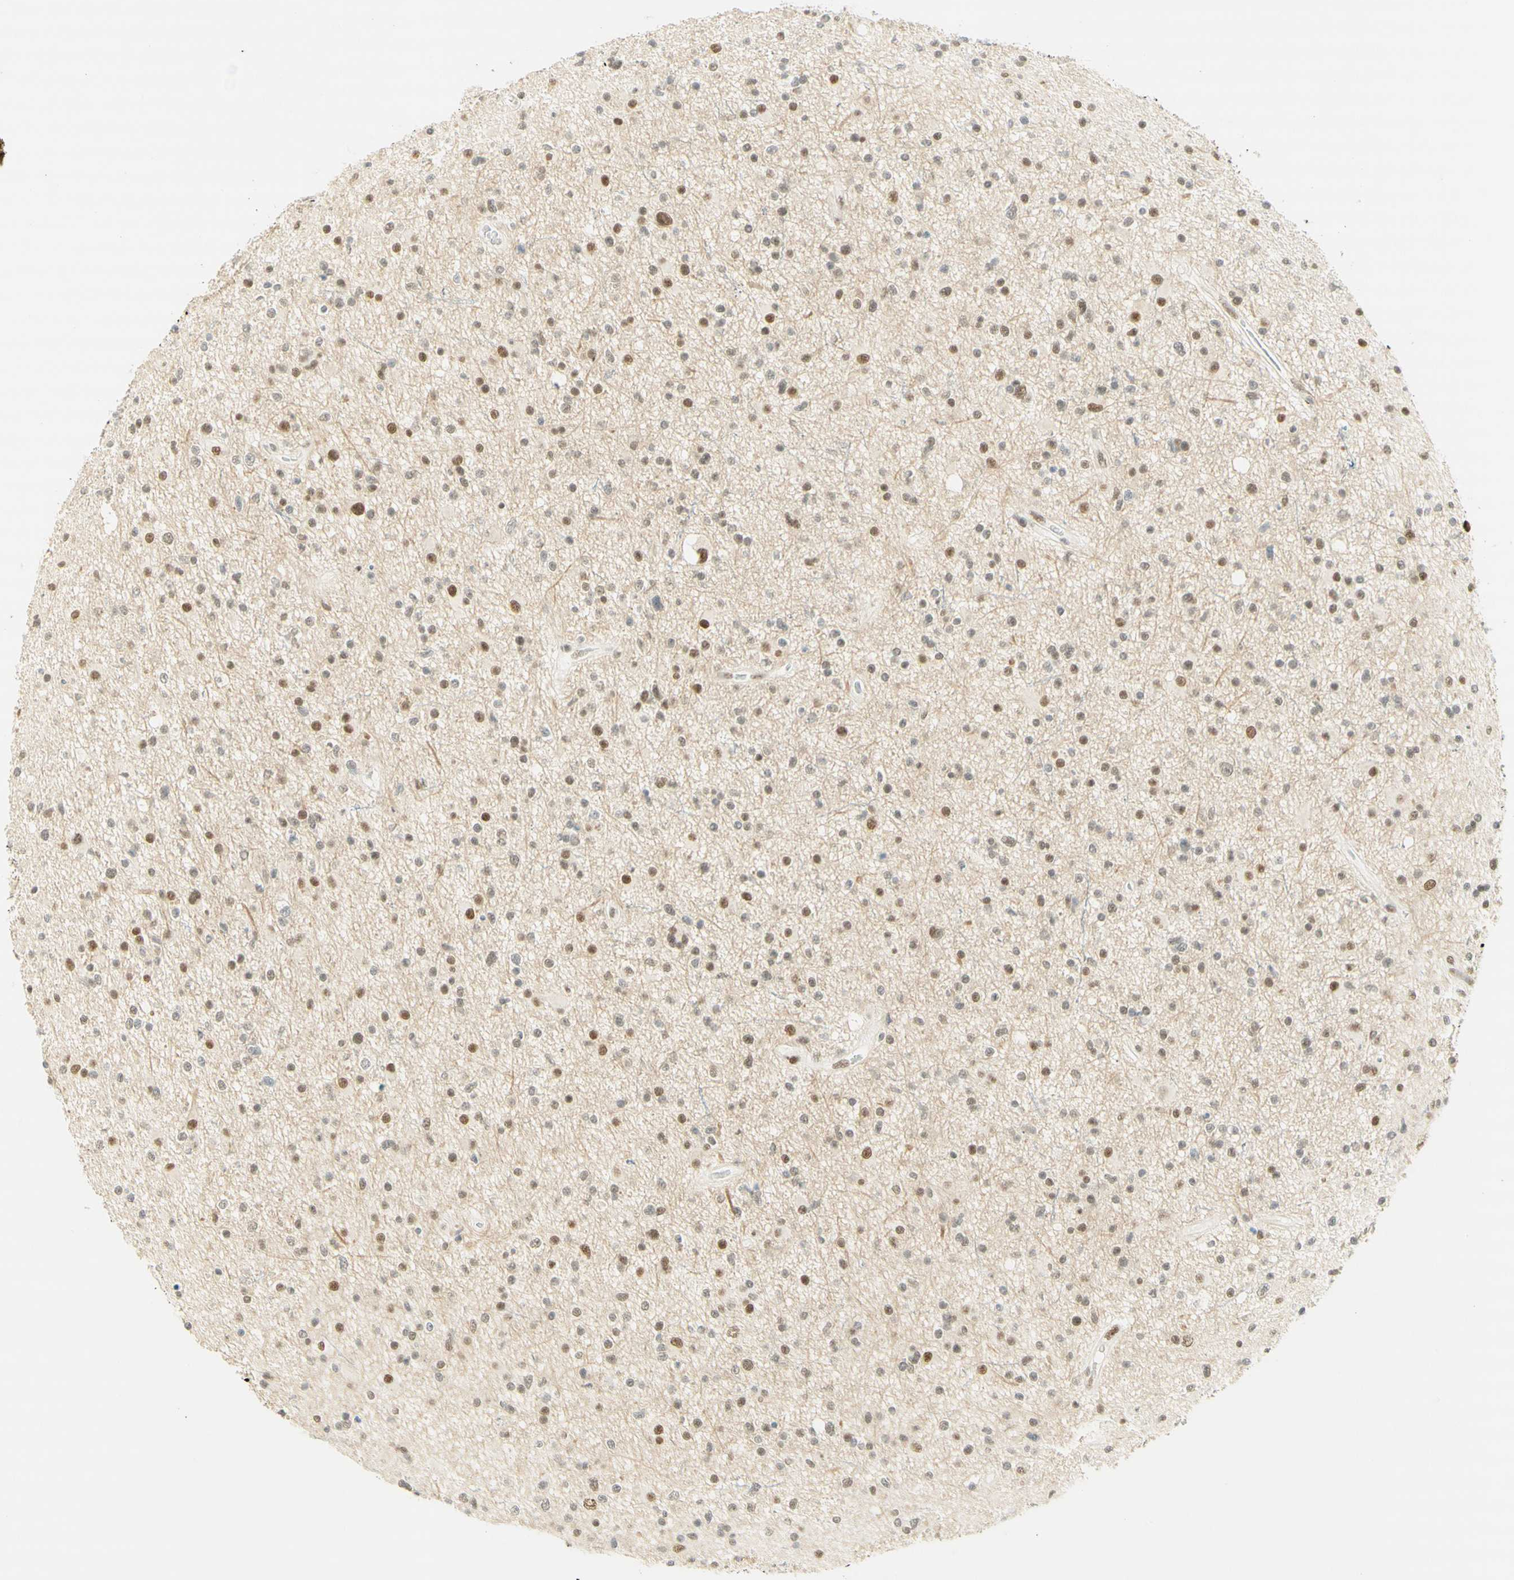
{"staining": {"intensity": "moderate", "quantity": "25%-75%", "location": "nuclear"}, "tissue": "glioma", "cell_type": "Tumor cells", "image_type": "cancer", "snomed": [{"axis": "morphology", "description": "Glioma, malignant, High grade"}, {"axis": "topography", "description": "Brain"}], "caption": "Human malignant glioma (high-grade) stained with a protein marker reveals moderate staining in tumor cells.", "gene": "PMS2", "patient": {"sex": "male", "age": 33}}